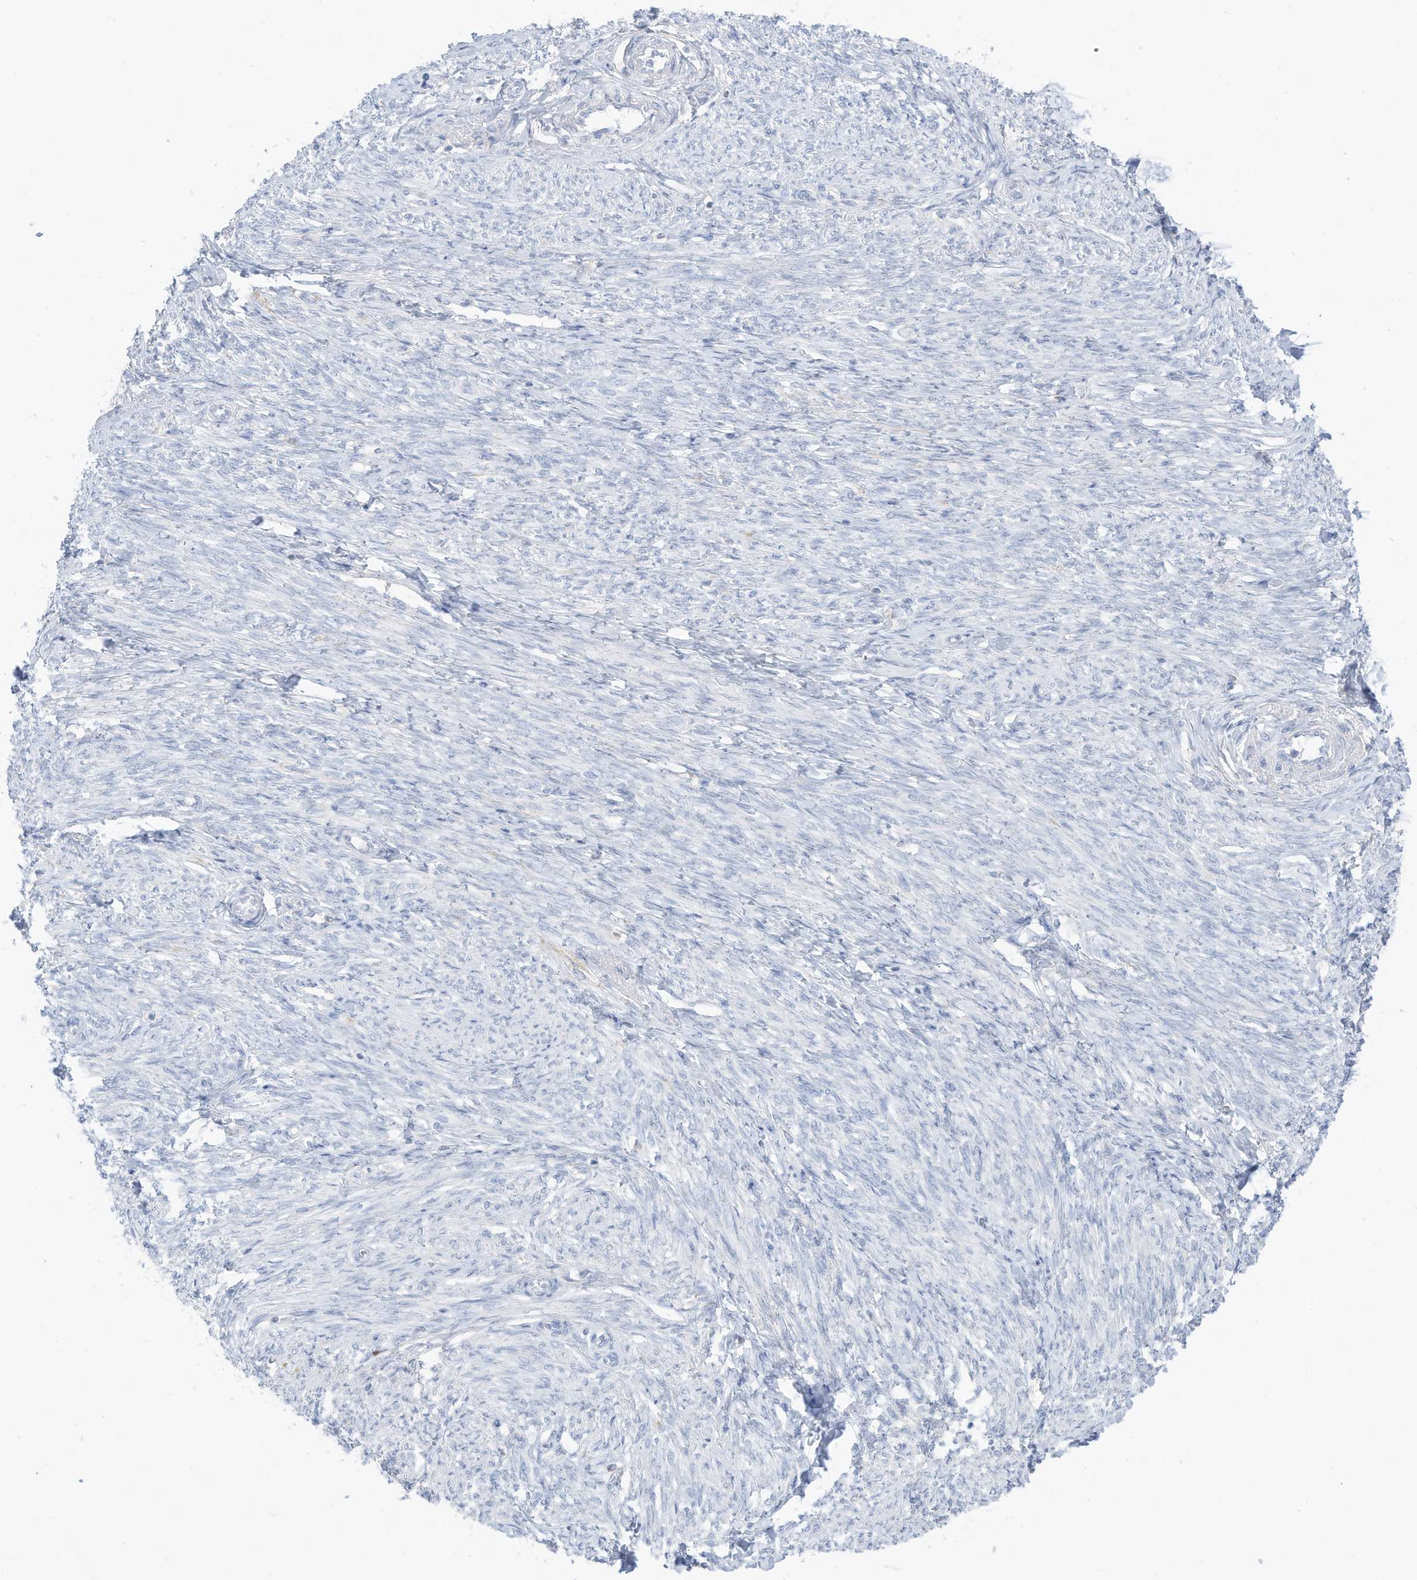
{"staining": {"intensity": "negative", "quantity": "none", "location": "none"}, "tissue": "endometrium", "cell_type": "Cells in endometrial stroma", "image_type": "normal", "snomed": [{"axis": "morphology", "description": "Normal tissue, NOS"}, {"axis": "topography", "description": "Endometrium"}], "caption": "Cells in endometrial stroma are negative for protein expression in unremarkable human endometrium. The staining was performed using DAB (3,3'-diaminobenzidine) to visualize the protein expression in brown, while the nuclei were stained in blue with hematoxylin (Magnification: 20x).", "gene": "OGT", "patient": {"sex": "female", "age": 72}}